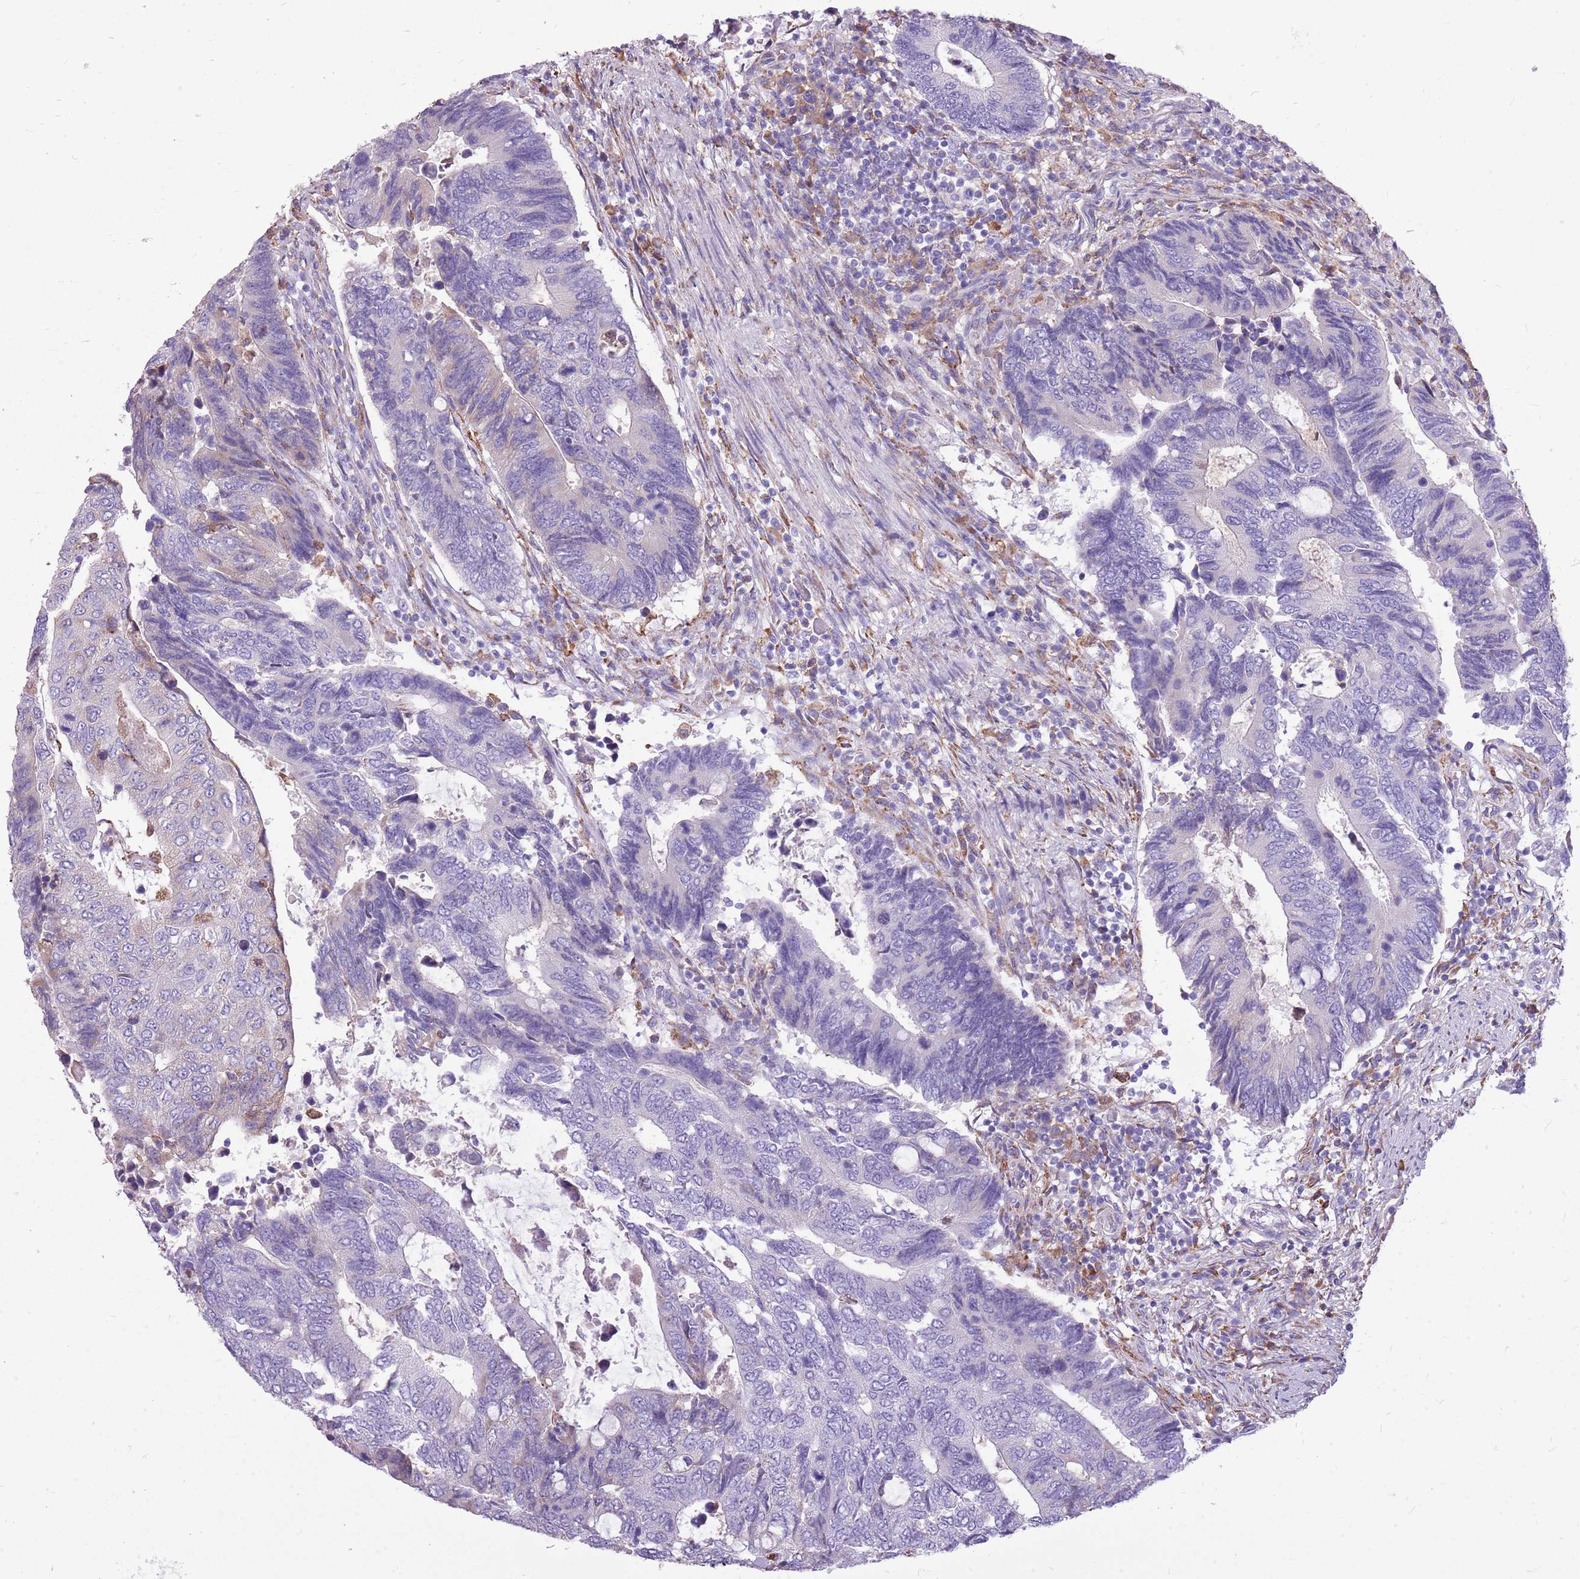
{"staining": {"intensity": "negative", "quantity": "none", "location": "none"}, "tissue": "colorectal cancer", "cell_type": "Tumor cells", "image_type": "cancer", "snomed": [{"axis": "morphology", "description": "Adenocarcinoma, NOS"}, {"axis": "topography", "description": "Colon"}], "caption": "Immunohistochemistry (IHC) of colorectal cancer (adenocarcinoma) exhibits no positivity in tumor cells. The staining is performed using DAB (3,3'-diaminobenzidine) brown chromogen with nuclei counter-stained in using hematoxylin.", "gene": "KCTD19", "patient": {"sex": "male", "age": 87}}